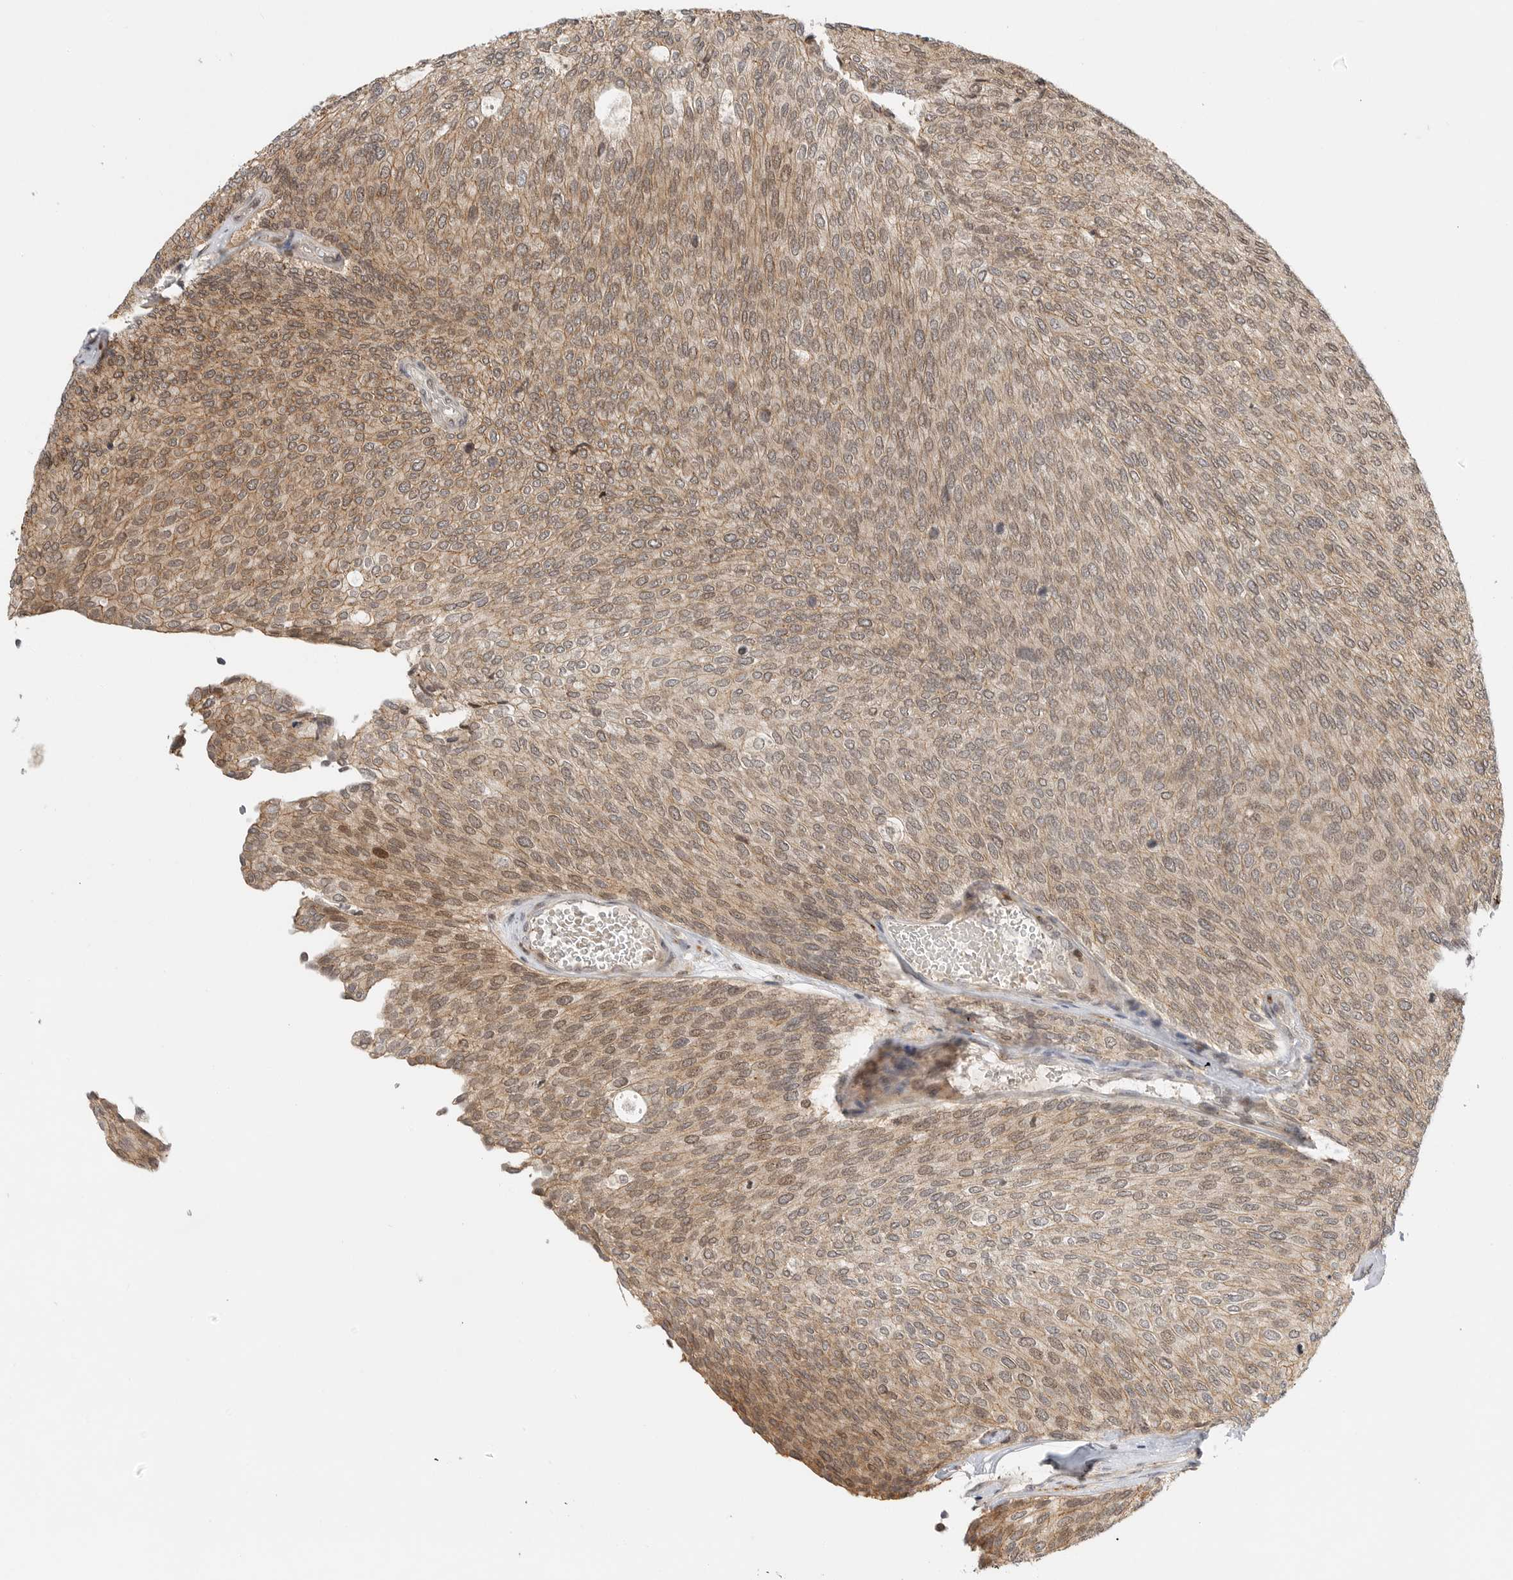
{"staining": {"intensity": "moderate", "quantity": ">75%", "location": "cytoplasmic/membranous,nuclear"}, "tissue": "urothelial cancer", "cell_type": "Tumor cells", "image_type": "cancer", "snomed": [{"axis": "morphology", "description": "Urothelial carcinoma, Low grade"}, {"axis": "topography", "description": "Urinary bladder"}], "caption": "IHC photomicrograph of neoplastic tissue: urothelial cancer stained using IHC demonstrates medium levels of moderate protein expression localized specifically in the cytoplasmic/membranous and nuclear of tumor cells, appearing as a cytoplasmic/membranous and nuclear brown color.", "gene": "CSNK1G3", "patient": {"sex": "female", "age": 79}}